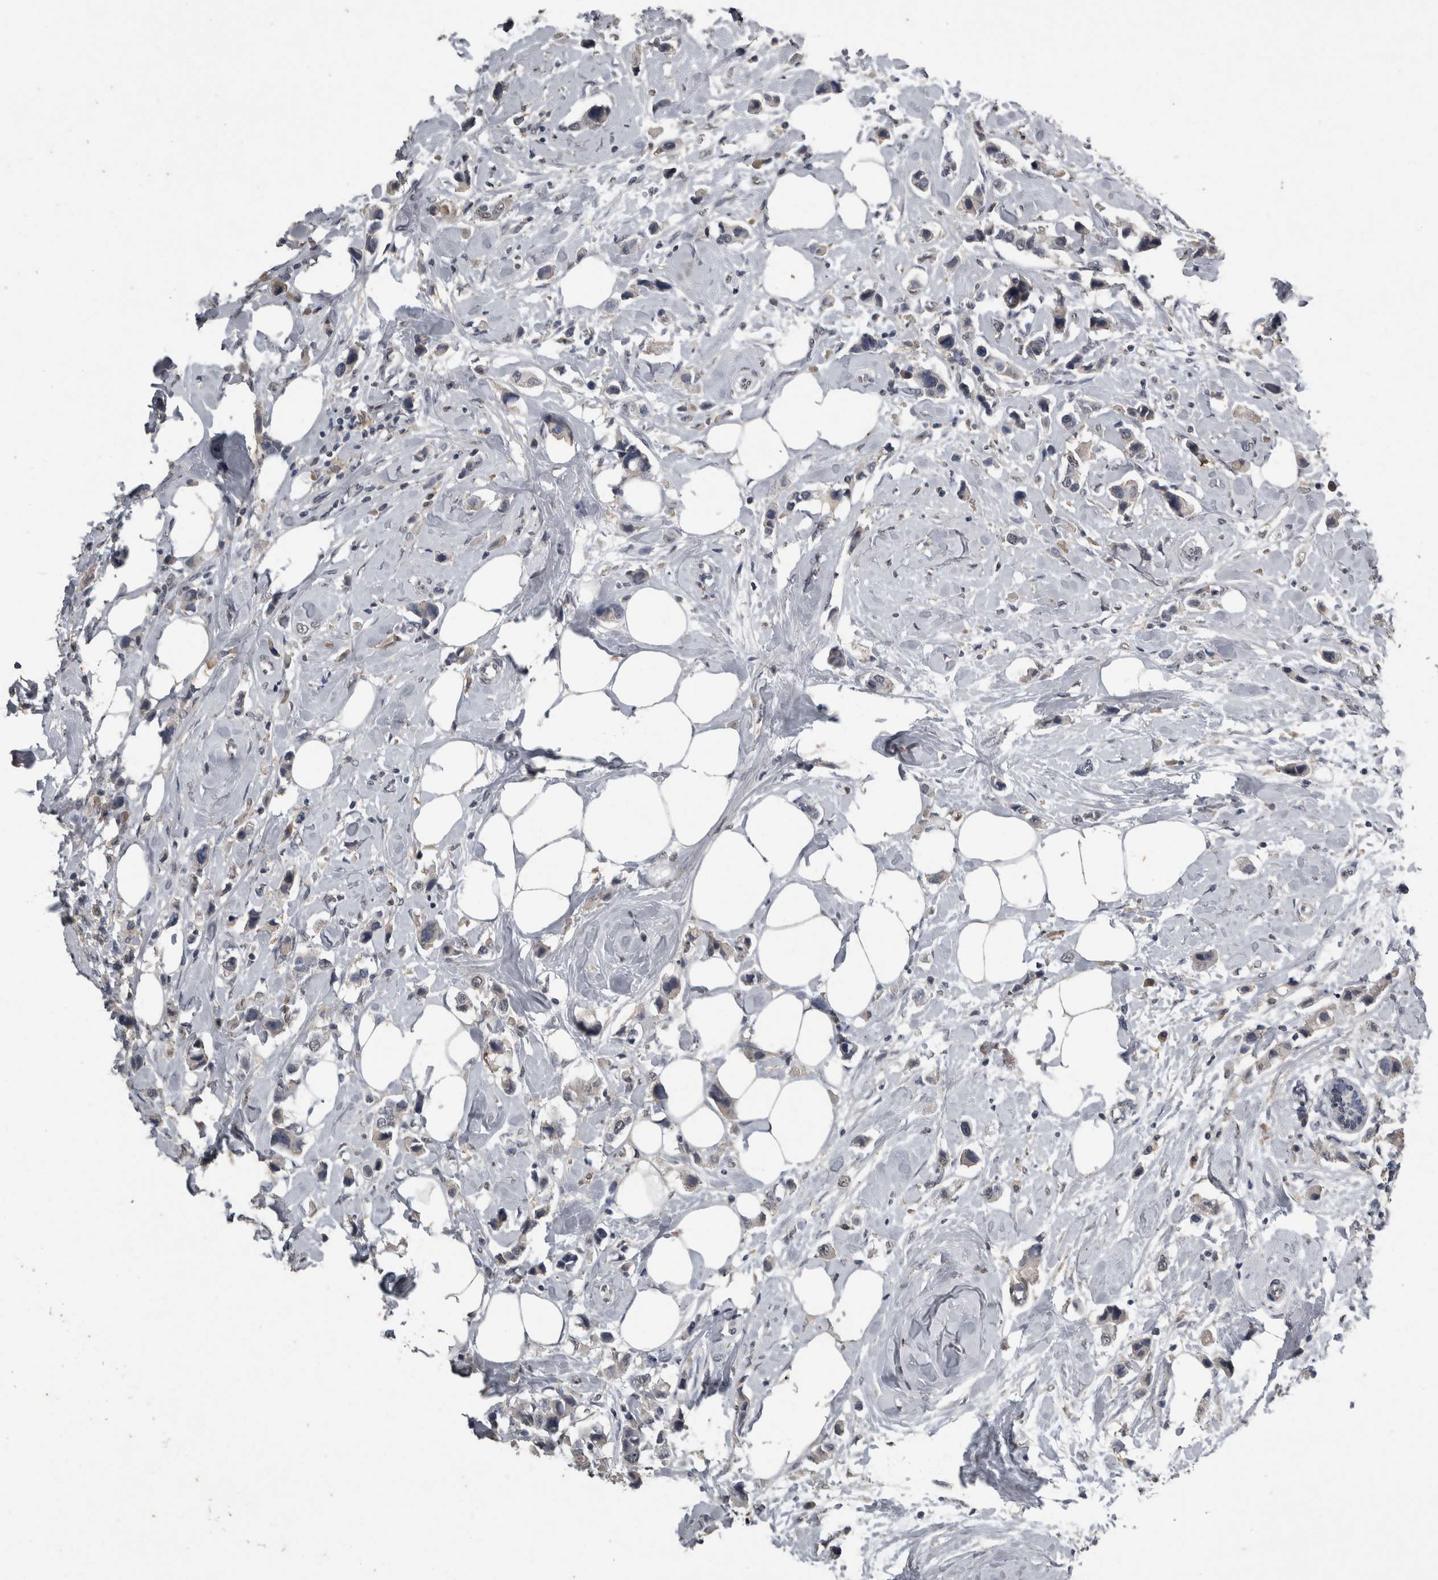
{"staining": {"intensity": "weak", "quantity": "<25%", "location": "cytoplasmic/membranous"}, "tissue": "breast cancer", "cell_type": "Tumor cells", "image_type": "cancer", "snomed": [{"axis": "morphology", "description": "Normal tissue, NOS"}, {"axis": "morphology", "description": "Duct carcinoma"}, {"axis": "topography", "description": "Breast"}], "caption": "This is an immunohistochemistry histopathology image of breast cancer (invasive ductal carcinoma). There is no positivity in tumor cells.", "gene": "PIK3AP1", "patient": {"sex": "female", "age": 50}}